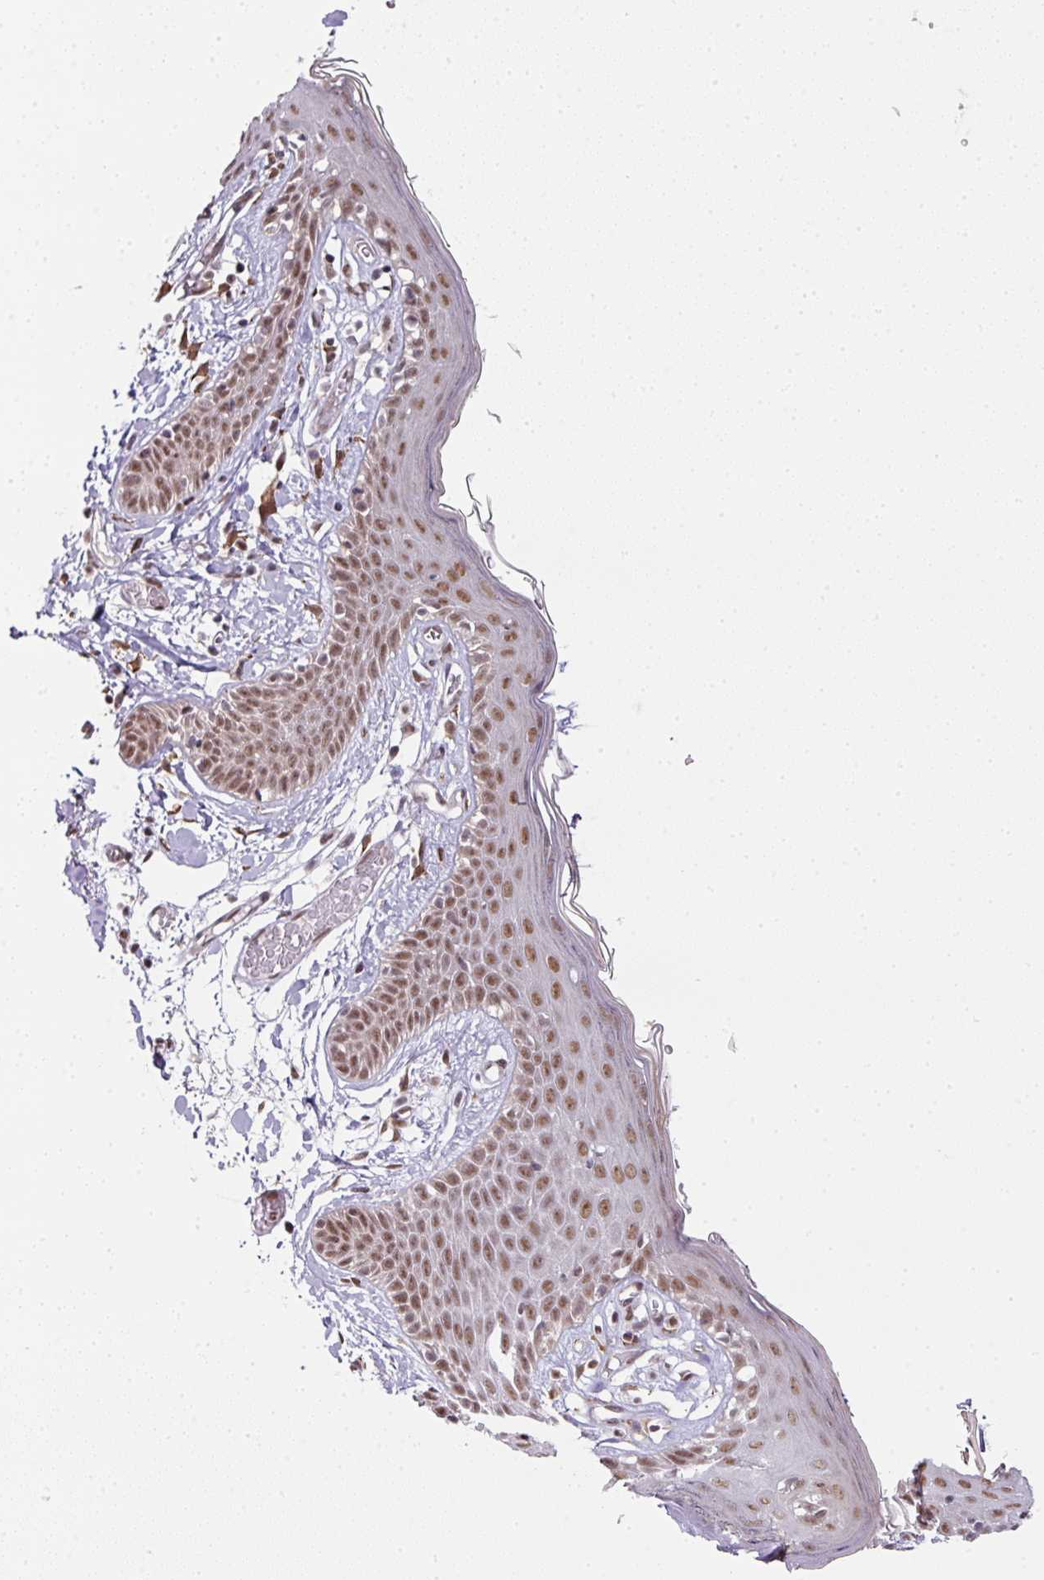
{"staining": {"intensity": "moderate", "quantity": "25%-75%", "location": "nuclear"}, "tissue": "skin", "cell_type": "Fibroblasts", "image_type": "normal", "snomed": [{"axis": "morphology", "description": "Normal tissue, NOS"}, {"axis": "topography", "description": "Skin"}], "caption": "Immunohistochemistry image of benign skin: skin stained using immunohistochemistry exhibits medium levels of moderate protein expression localized specifically in the nuclear of fibroblasts, appearing as a nuclear brown color.", "gene": "NFYA", "patient": {"sex": "male", "age": 79}}